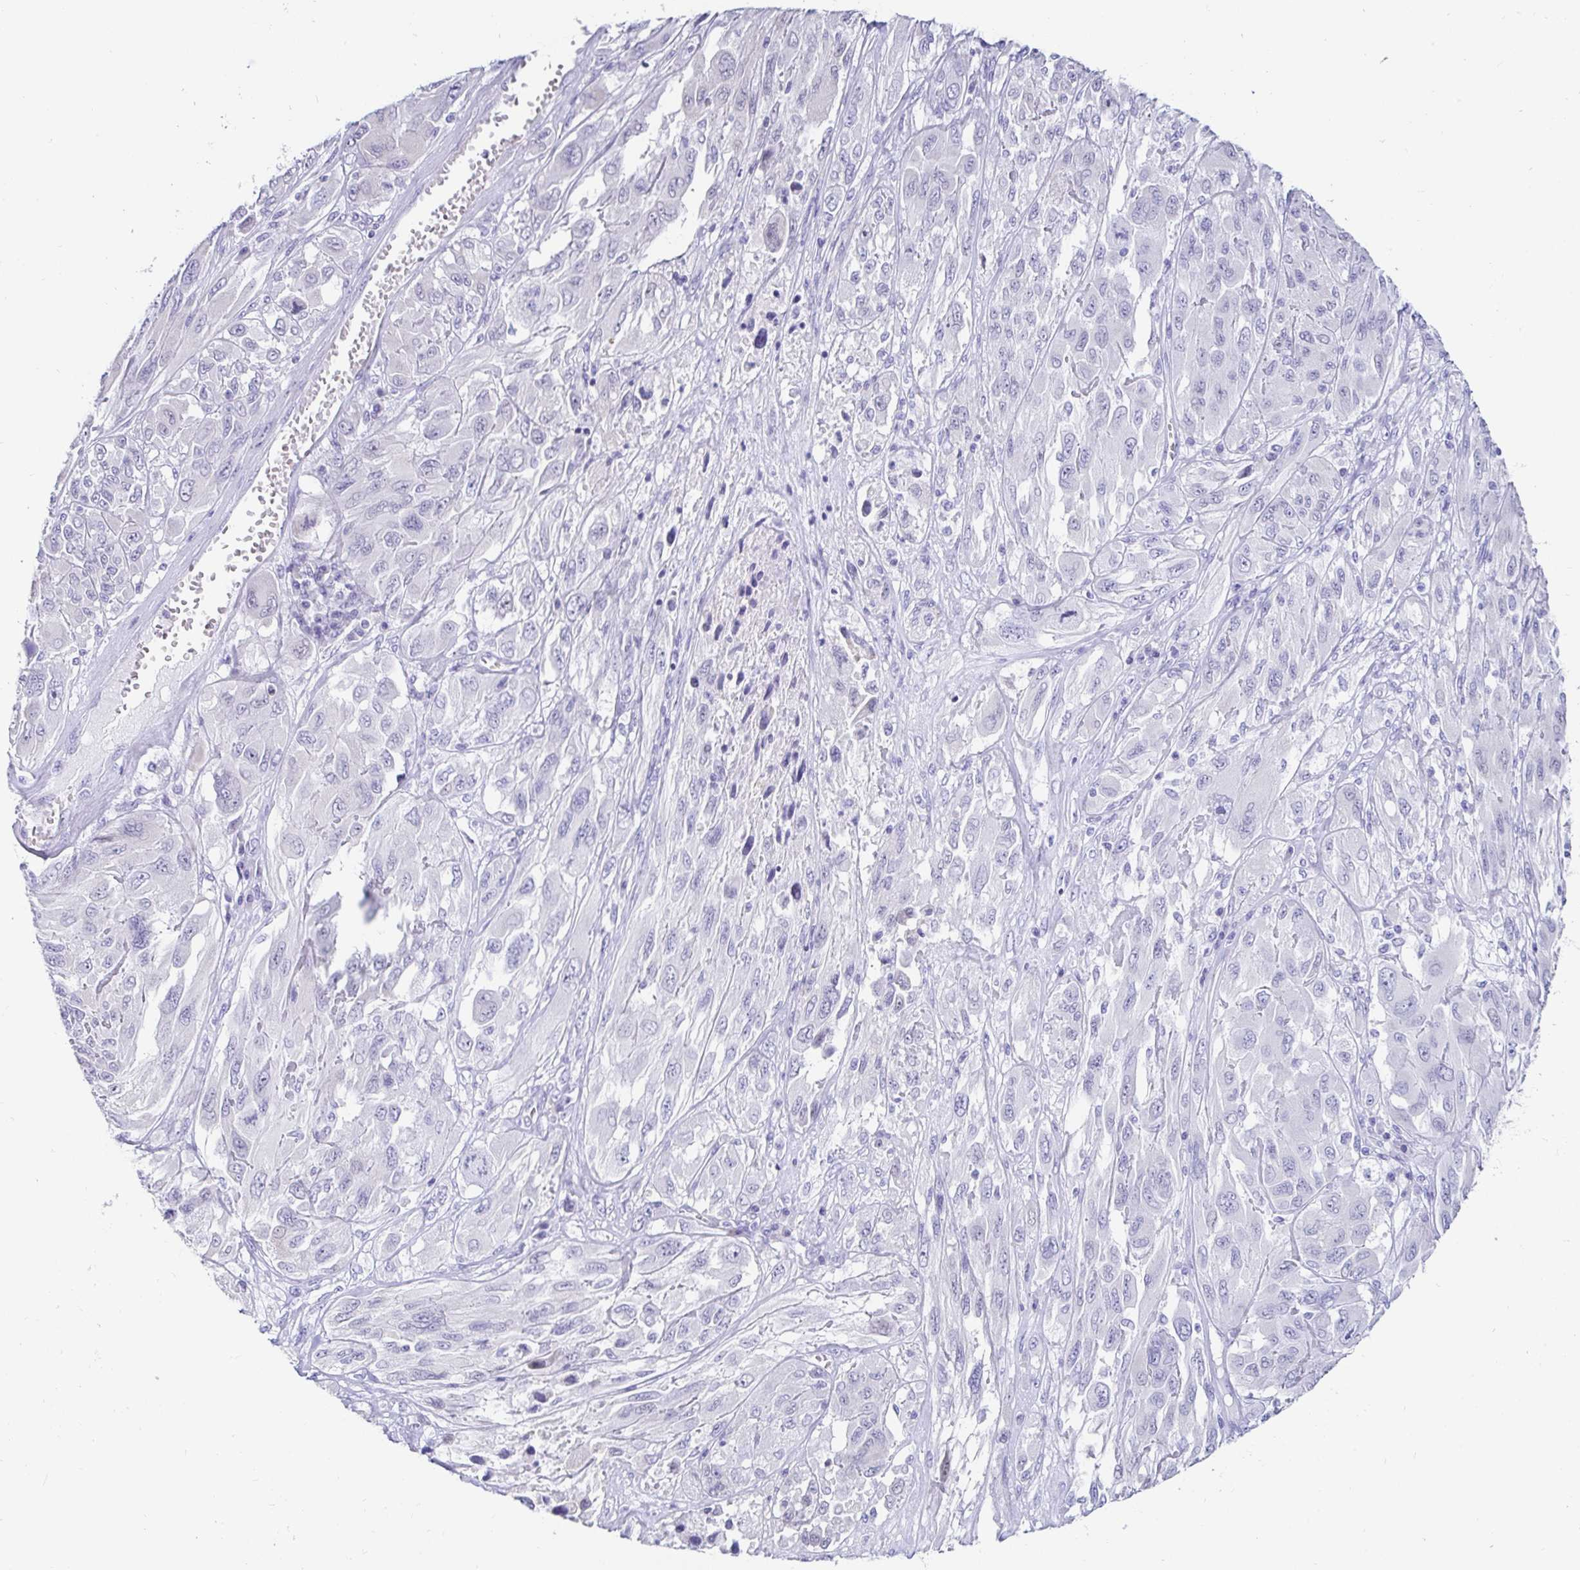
{"staining": {"intensity": "negative", "quantity": "none", "location": "none"}, "tissue": "melanoma", "cell_type": "Tumor cells", "image_type": "cancer", "snomed": [{"axis": "morphology", "description": "Malignant melanoma, NOS"}, {"axis": "topography", "description": "Skin"}], "caption": "Tumor cells show no significant expression in malignant melanoma.", "gene": "C4orf17", "patient": {"sex": "female", "age": 91}}